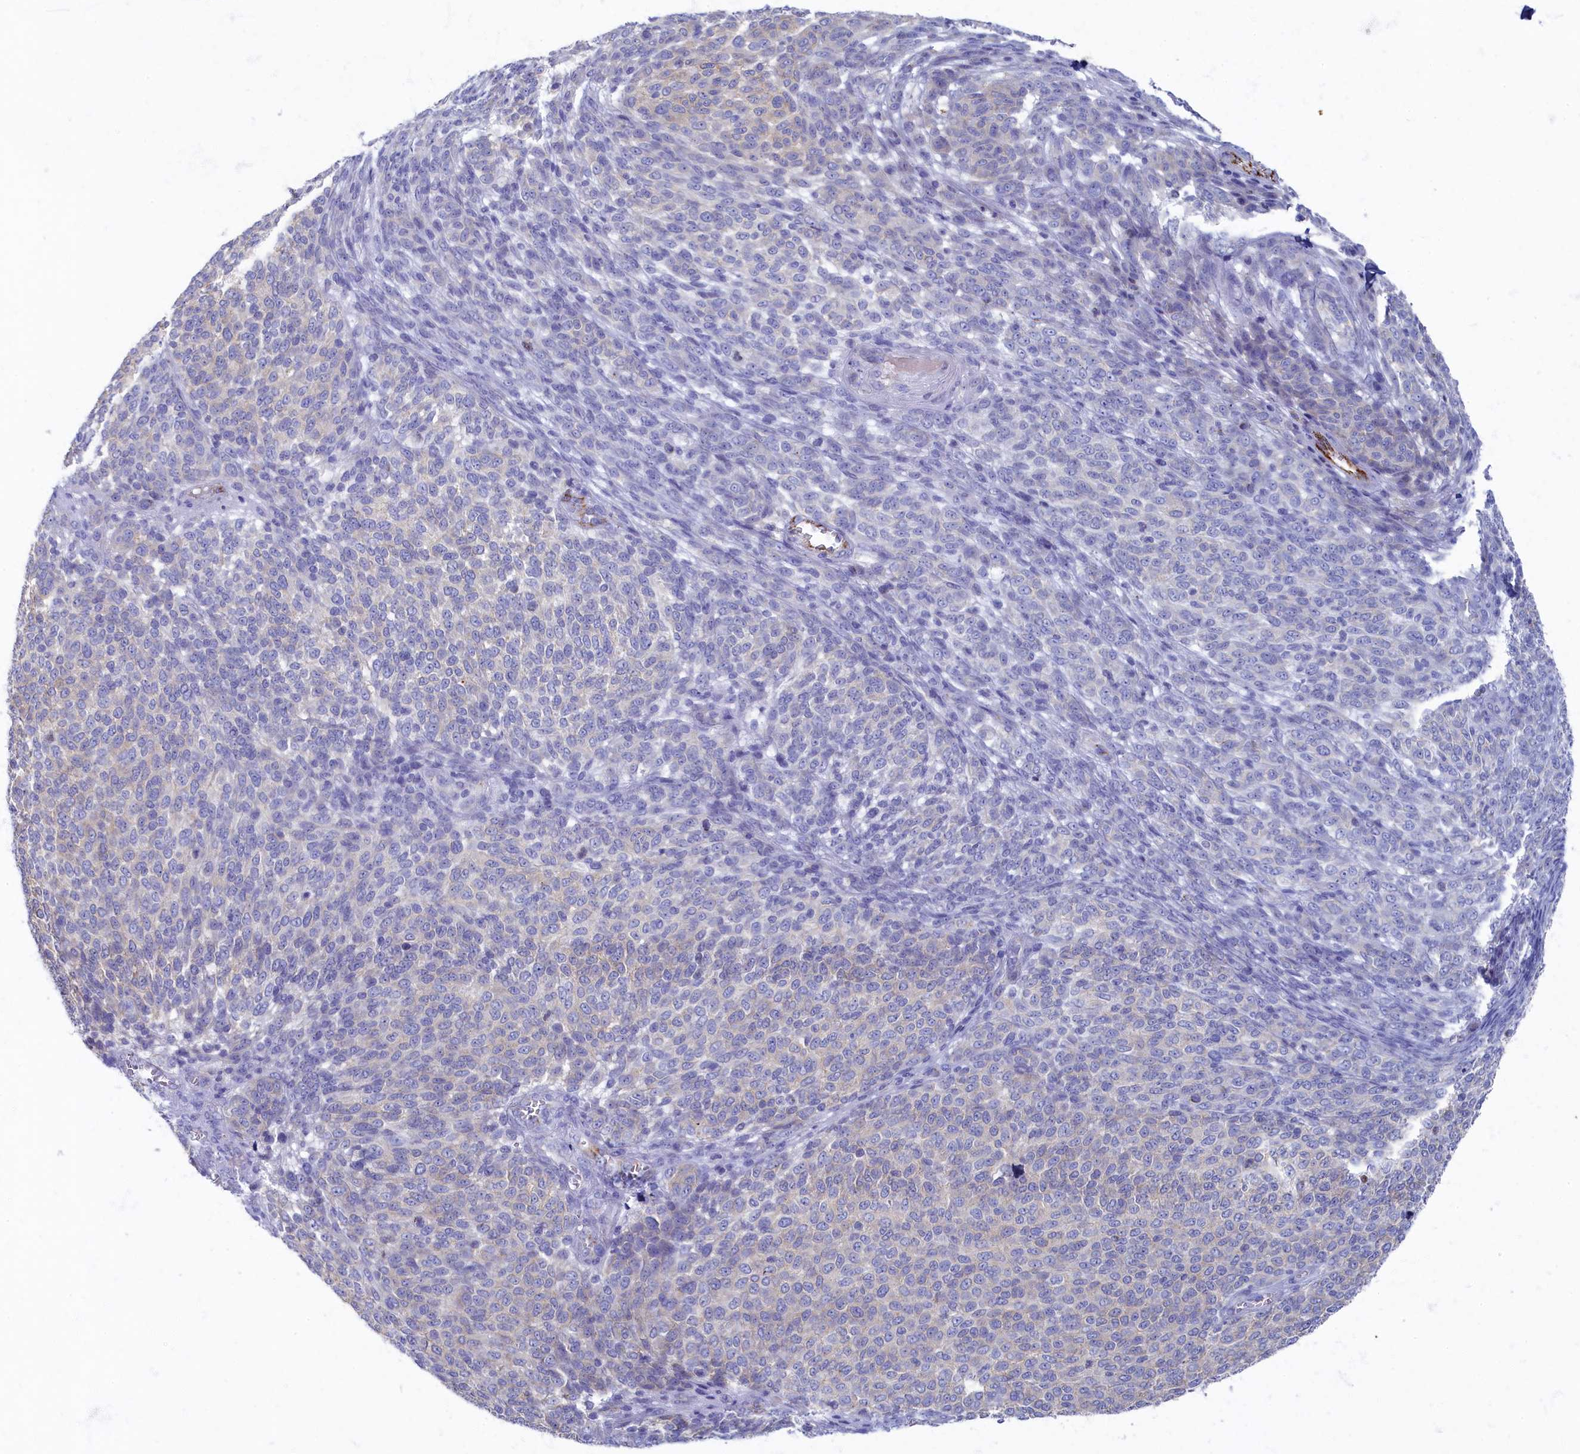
{"staining": {"intensity": "negative", "quantity": "none", "location": "none"}, "tissue": "melanoma", "cell_type": "Tumor cells", "image_type": "cancer", "snomed": [{"axis": "morphology", "description": "Malignant melanoma, NOS"}, {"axis": "topography", "description": "Skin"}], "caption": "Tumor cells show no significant expression in melanoma.", "gene": "OCIAD2", "patient": {"sex": "male", "age": 49}}